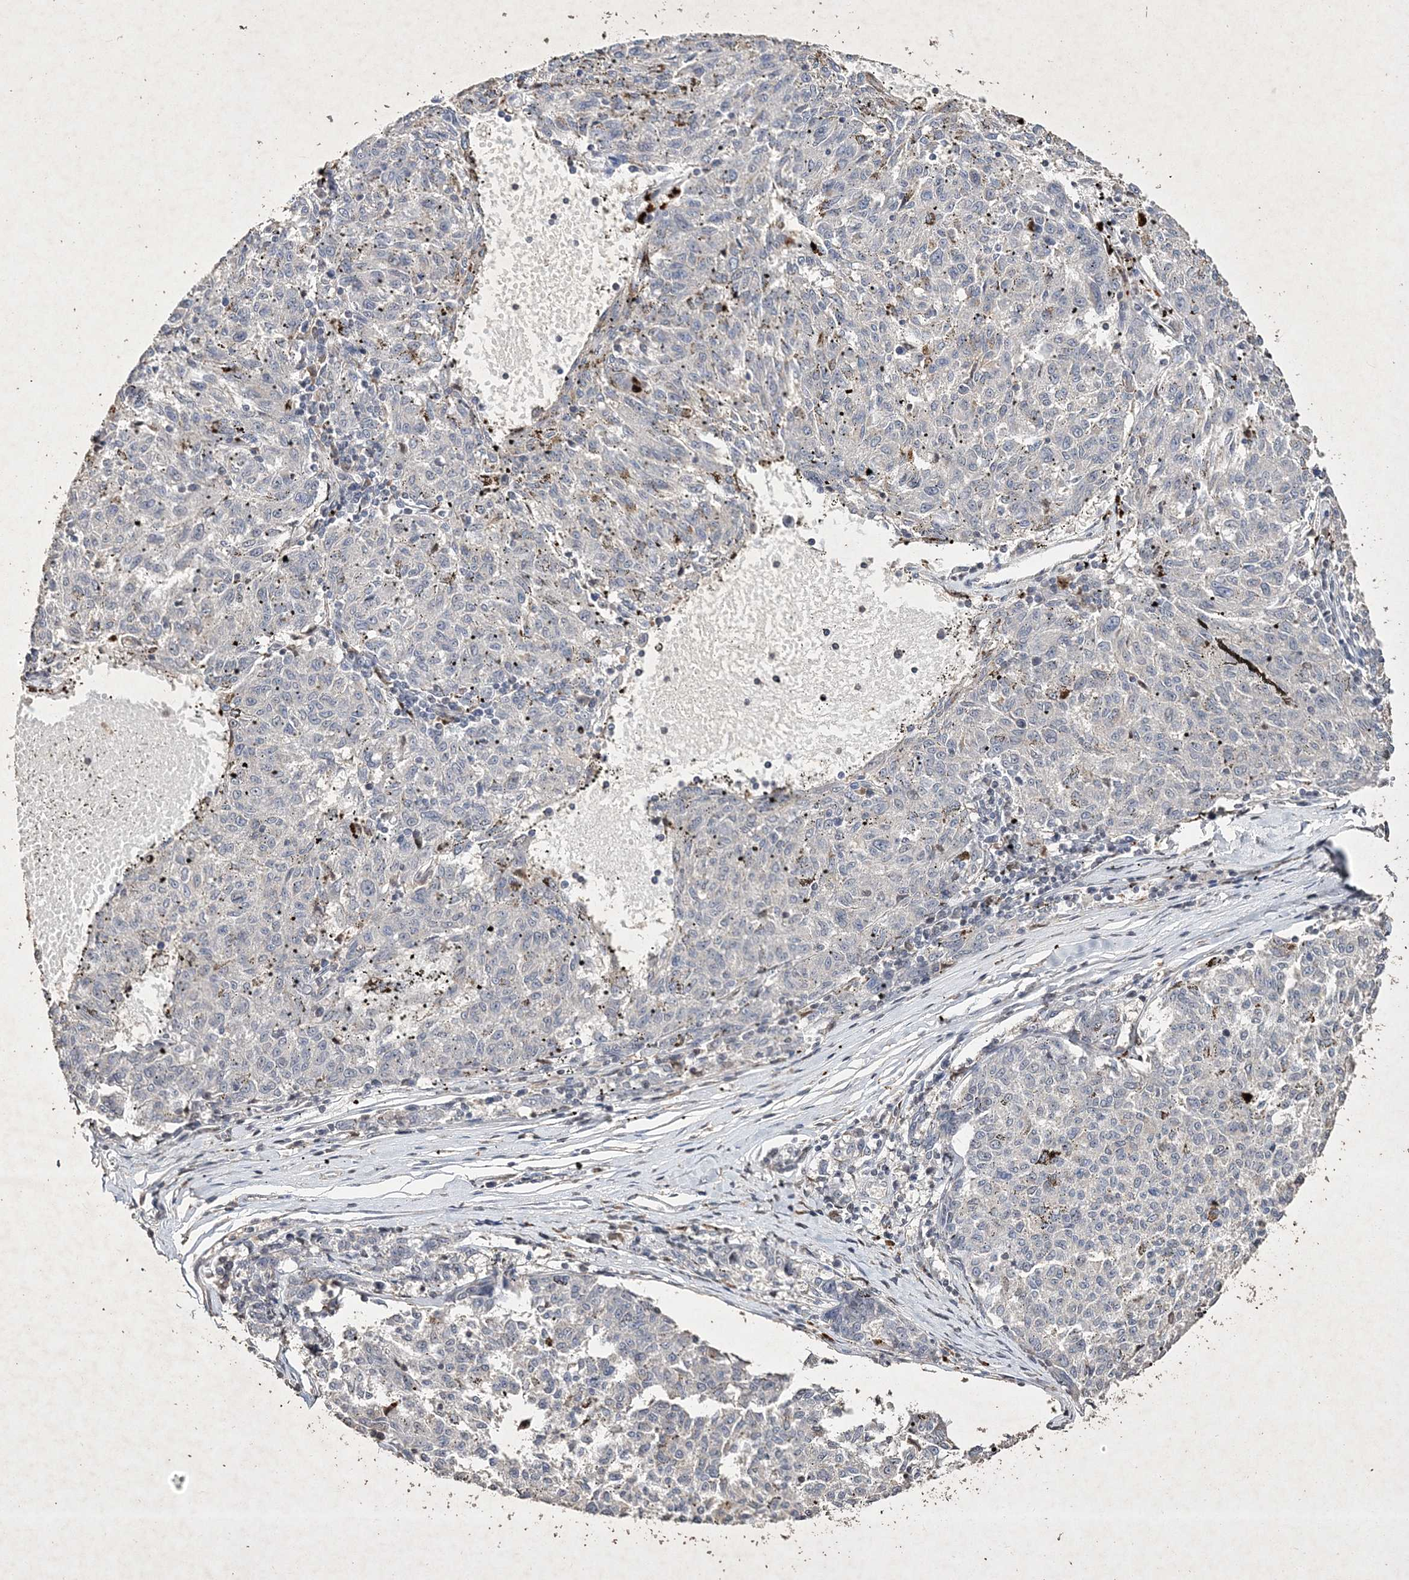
{"staining": {"intensity": "negative", "quantity": "none", "location": "none"}, "tissue": "melanoma", "cell_type": "Tumor cells", "image_type": "cancer", "snomed": [{"axis": "morphology", "description": "Malignant melanoma, NOS"}, {"axis": "topography", "description": "Skin"}], "caption": "Immunohistochemistry micrograph of neoplastic tissue: melanoma stained with DAB displays no significant protein positivity in tumor cells. (DAB (3,3'-diaminobenzidine) IHC, high magnification).", "gene": "C3orf38", "patient": {"sex": "female", "age": 72}}